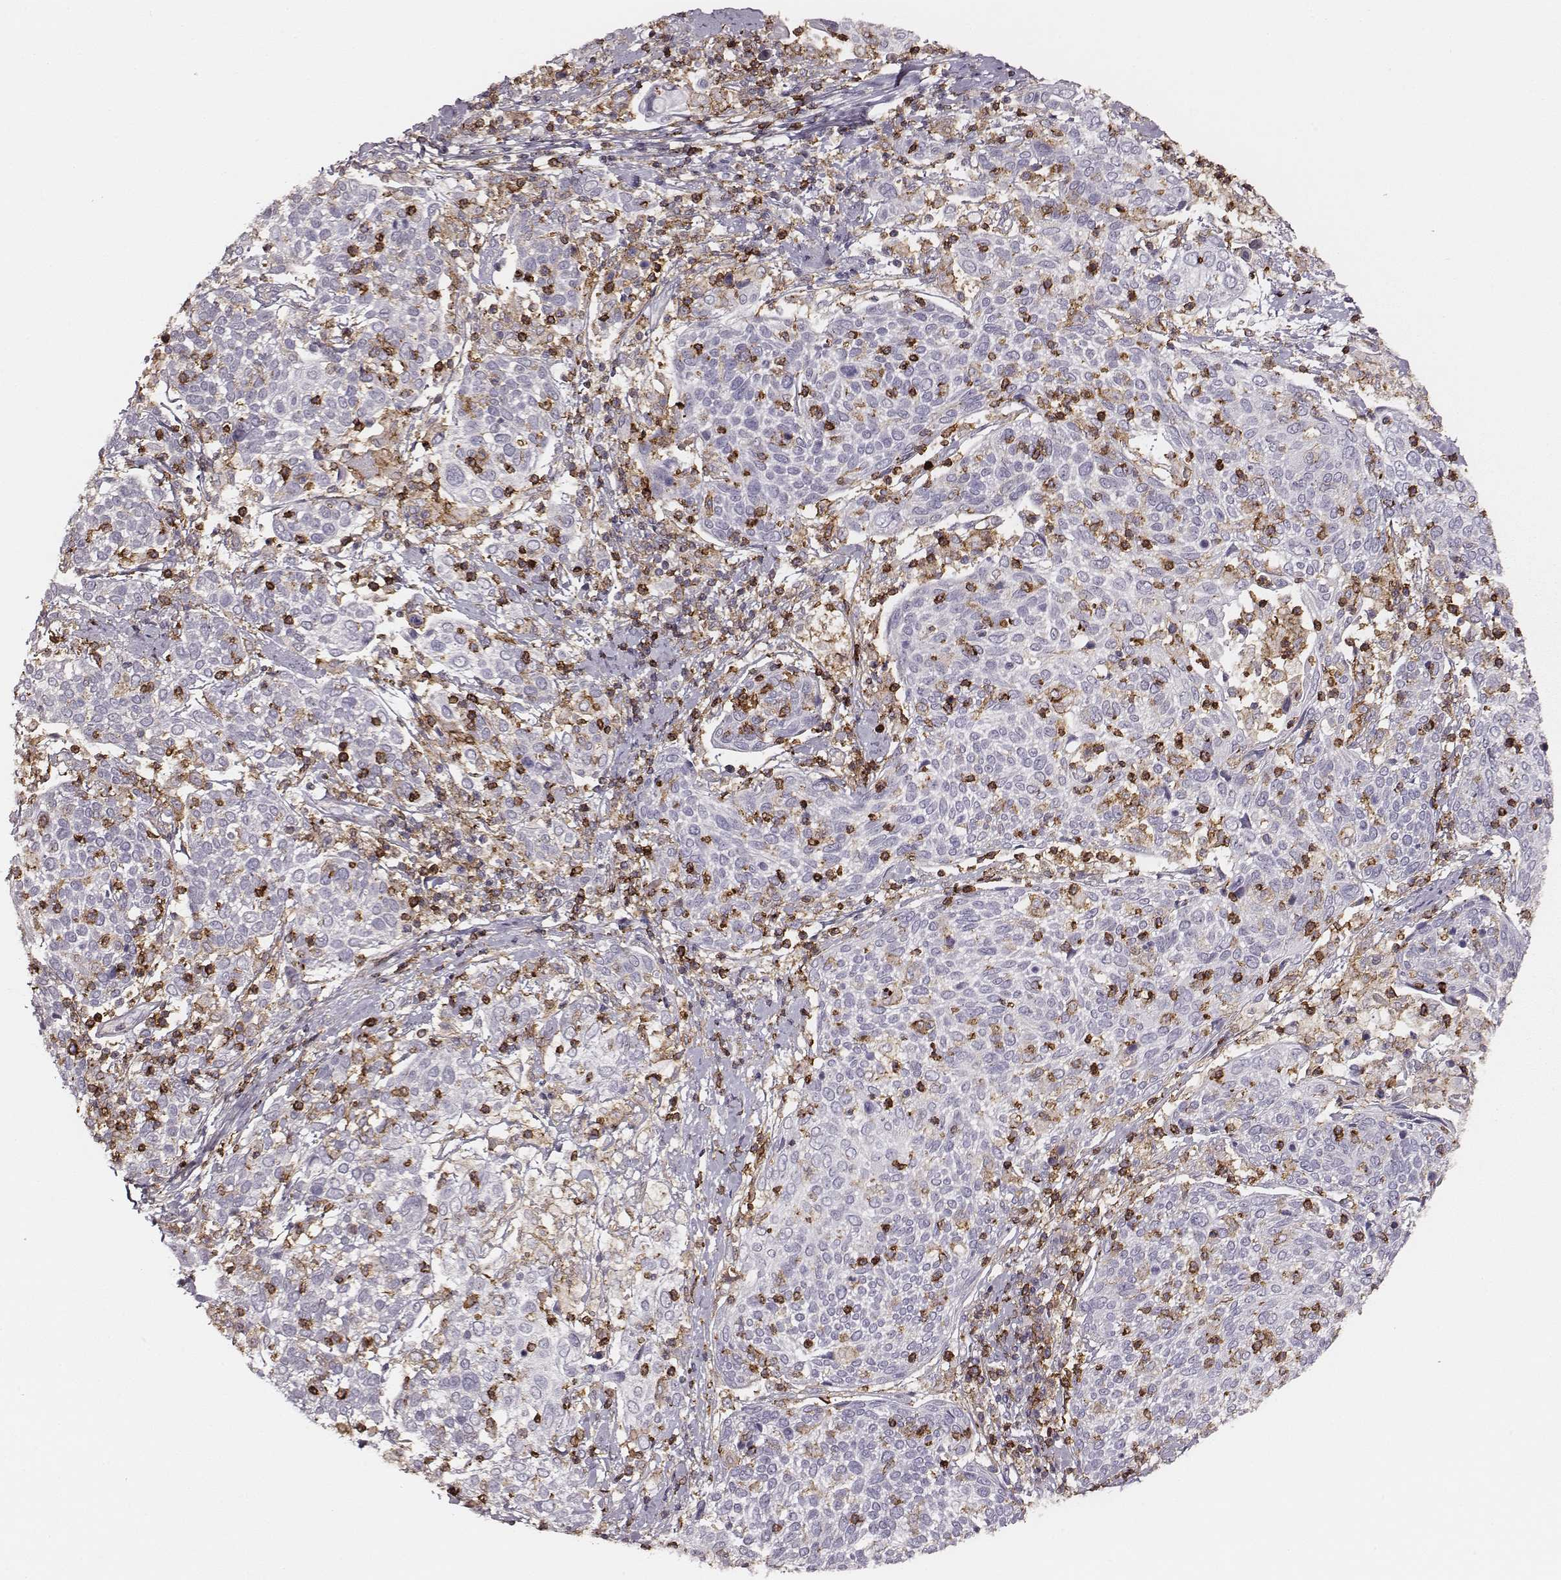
{"staining": {"intensity": "negative", "quantity": "none", "location": "none"}, "tissue": "cervical cancer", "cell_type": "Tumor cells", "image_type": "cancer", "snomed": [{"axis": "morphology", "description": "Squamous cell carcinoma, NOS"}, {"axis": "topography", "description": "Cervix"}], "caption": "Tumor cells show no significant expression in cervical cancer. The staining is performed using DAB (3,3'-diaminobenzidine) brown chromogen with nuclei counter-stained in using hematoxylin.", "gene": "ZYX", "patient": {"sex": "female", "age": 61}}